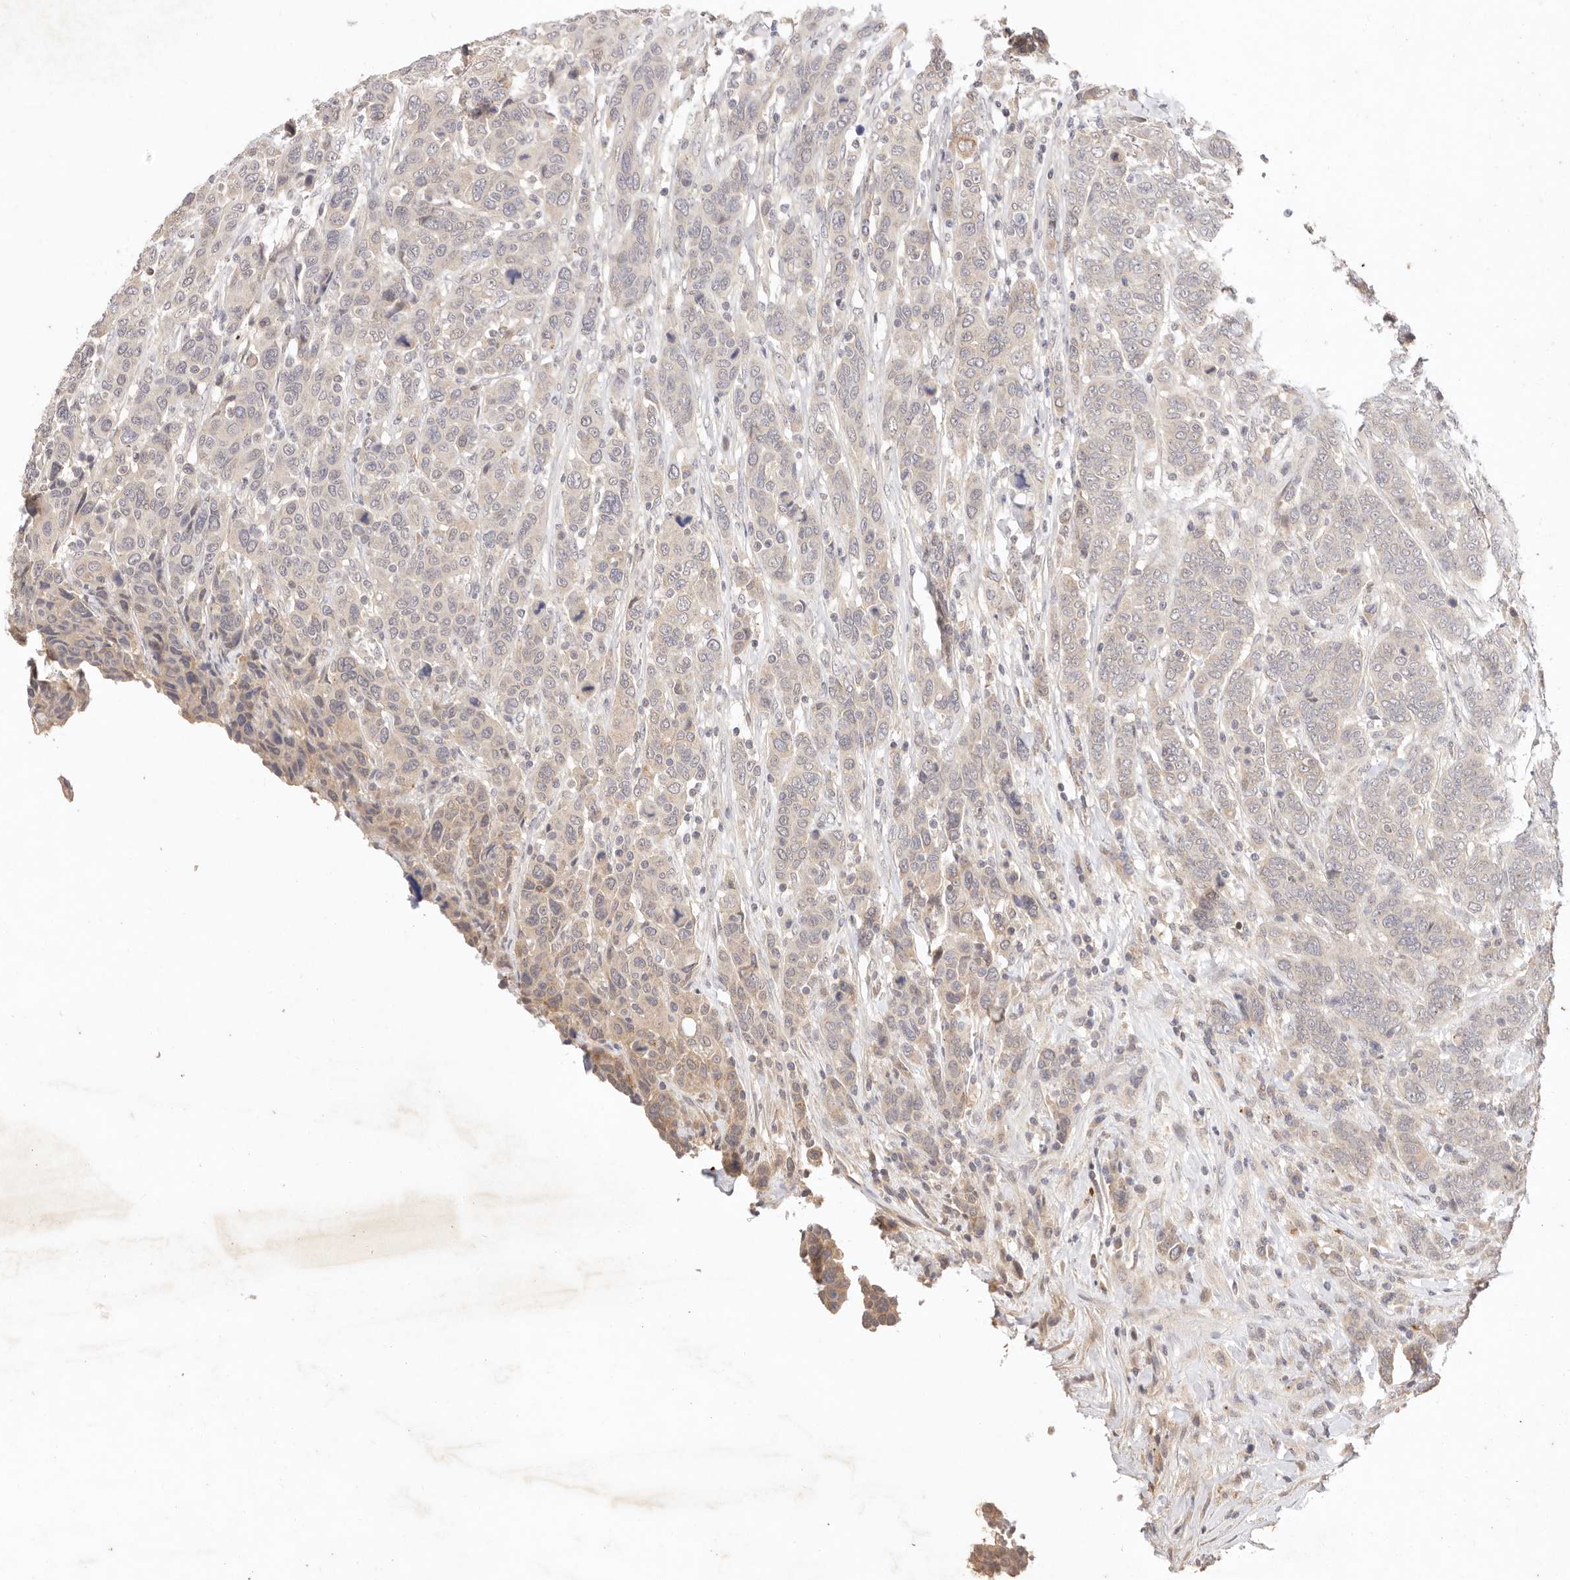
{"staining": {"intensity": "moderate", "quantity": "<25%", "location": "cytoplasmic/membranous"}, "tissue": "breast cancer", "cell_type": "Tumor cells", "image_type": "cancer", "snomed": [{"axis": "morphology", "description": "Duct carcinoma"}, {"axis": "topography", "description": "Breast"}], "caption": "Infiltrating ductal carcinoma (breast) was stained to show a protein in brown. There is low levels of moderate cytoplasmic/membranous staining in approximately <25% of tumor cells.", "gene": "CXADR", "patient": {"sex": "female", "age": 37}}